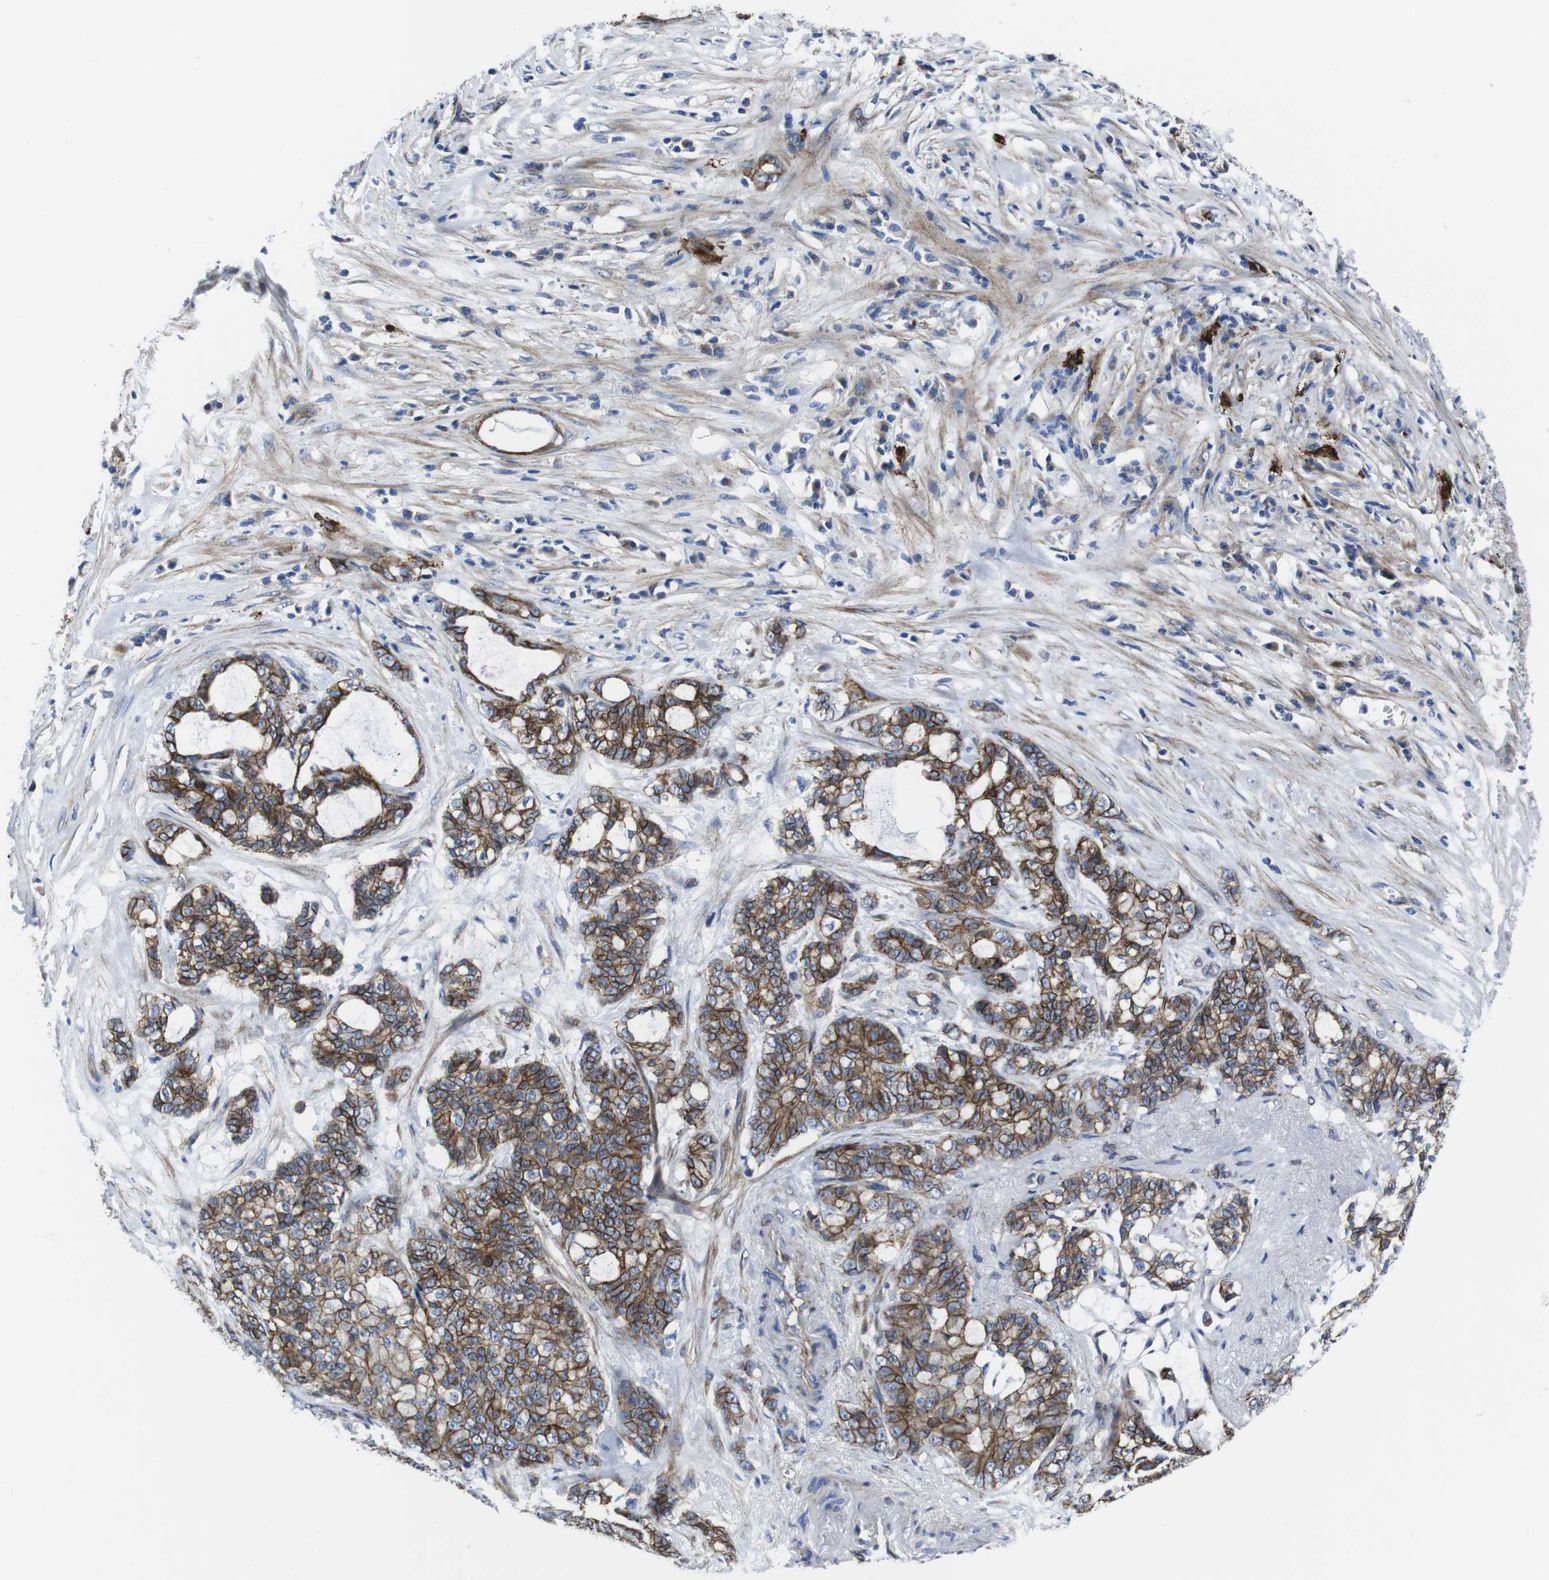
{"staining": {"intensity": "moderate", "quantity": ">75%", "location": "cytoplasmic/membranous"}, "tissue": "pancreatic cancer", "cell_type": "Tumor cells", "image_type": "cancer", "snomed": [{"axis": "morphology", "description": "Adenocarcinoma, NOS"}, {"axis": "topography", "description": "Pancreas"}], "caption": "Immunohistochemical staining of human adenocarcinoma (pancreatic) demonstrates medium levels of moderate cytoplasmic/membranous staining in approximately >75% of tumor cells. (Stains: DAB in brown, nuclei in blue, Microscopy: brightfield microscopy at high magnification).", "gene": "NUMB", "patient": {"sex": "female", "age": 73}}